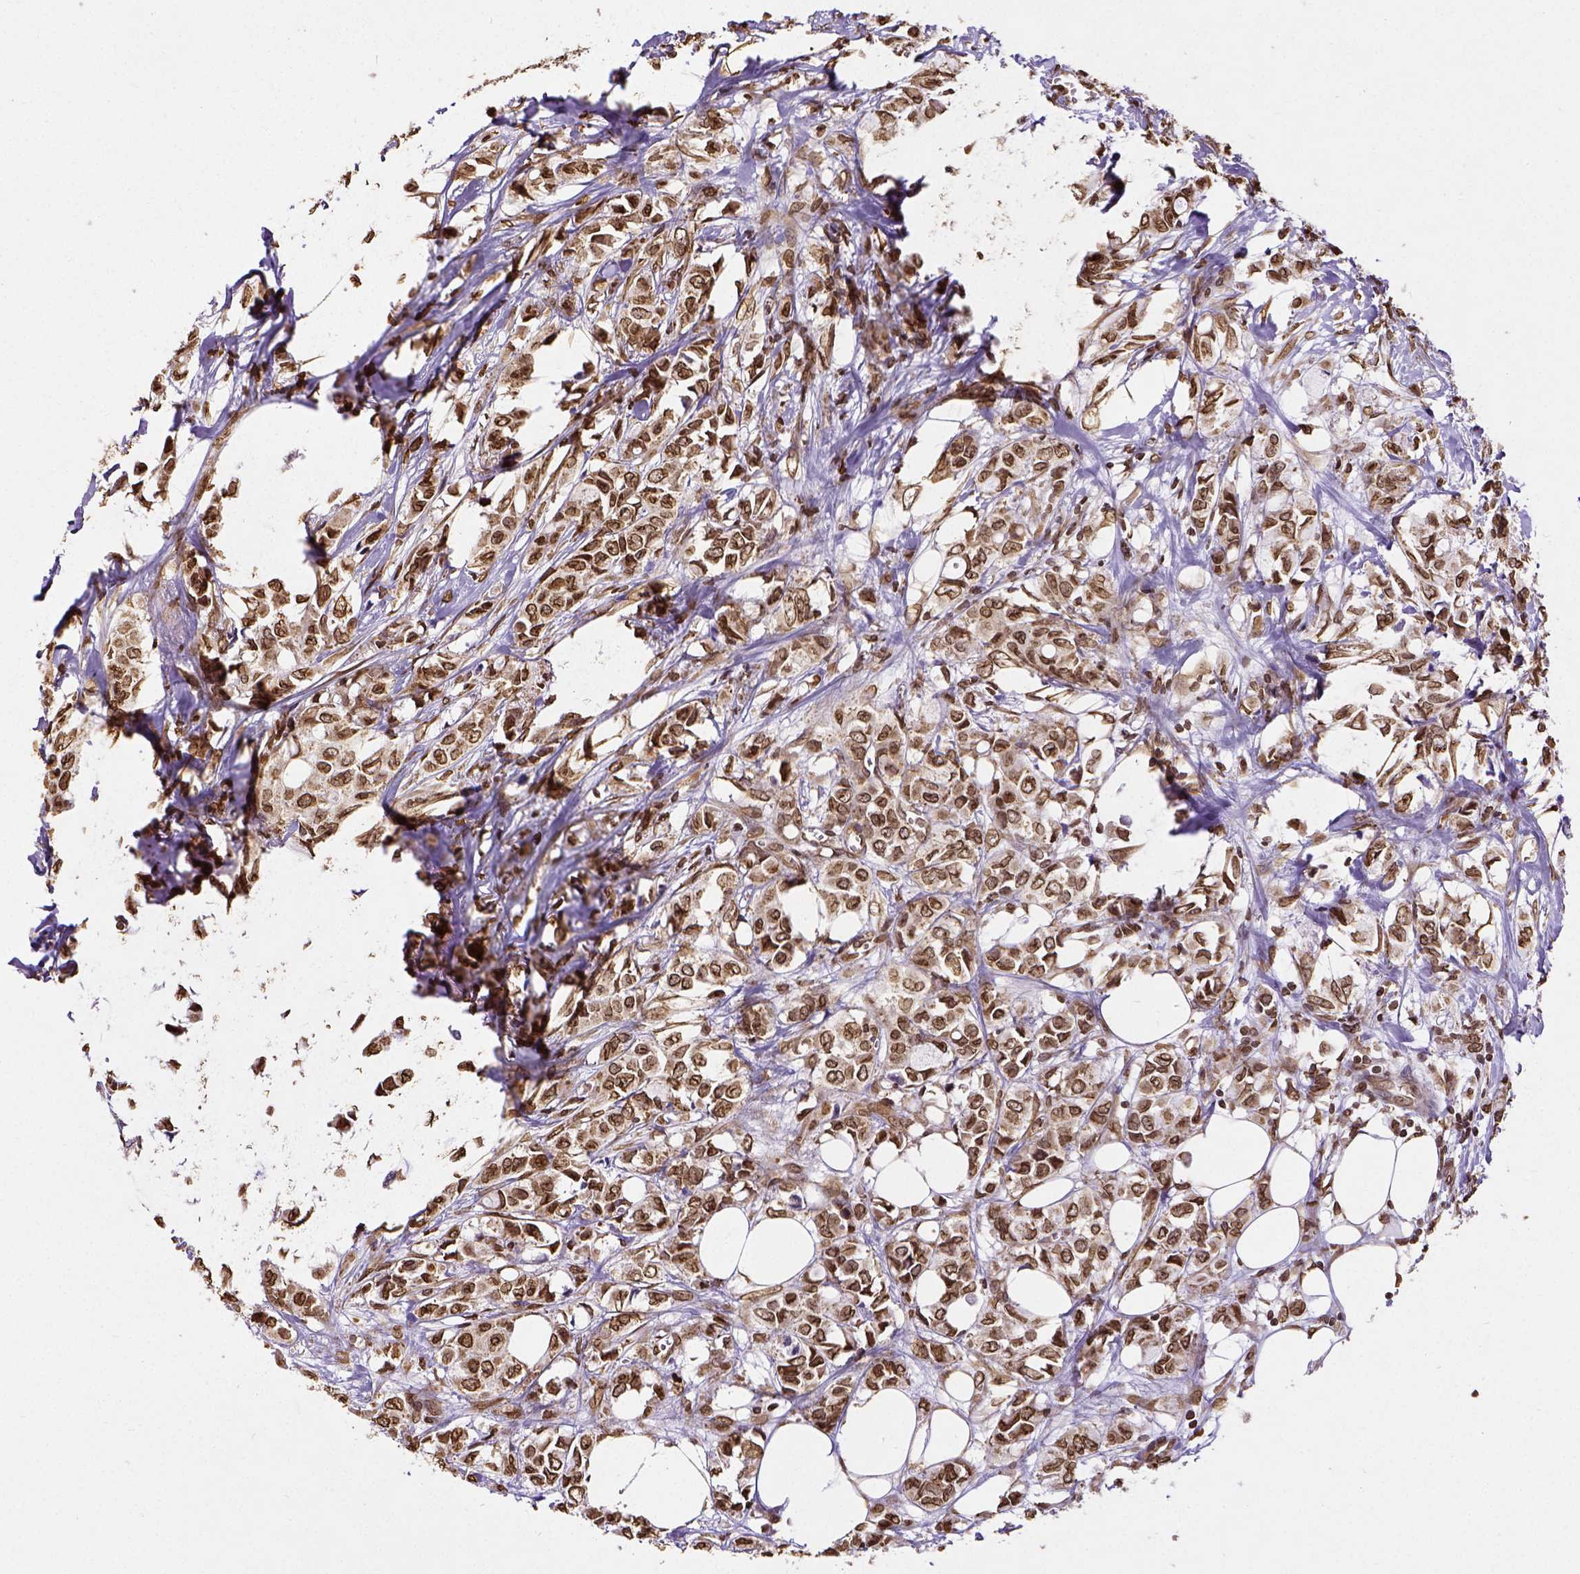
{"staining": {"intensity": "strong", "quantity": ">75%", "location": "cytoplasmic/membranous,nuclear"}, "tissue": "breast cancer", "cell_type": "Tumor cells", "image_type": "cancer", "snomed": [{"axis": "morphology", "description": "Duct carcinoma"}, {"axis": "topography", "description": "Breast"}], "caption": "This is a micrograph of immunohistochemistry staining of breast cancer (invasive ductal carcinoma), which shows strong staining in the cytoplasmic/membranous and nuclear of tumor cells.", "gene": "MTDH", "patient": {"sex": "female", "age": 85}}